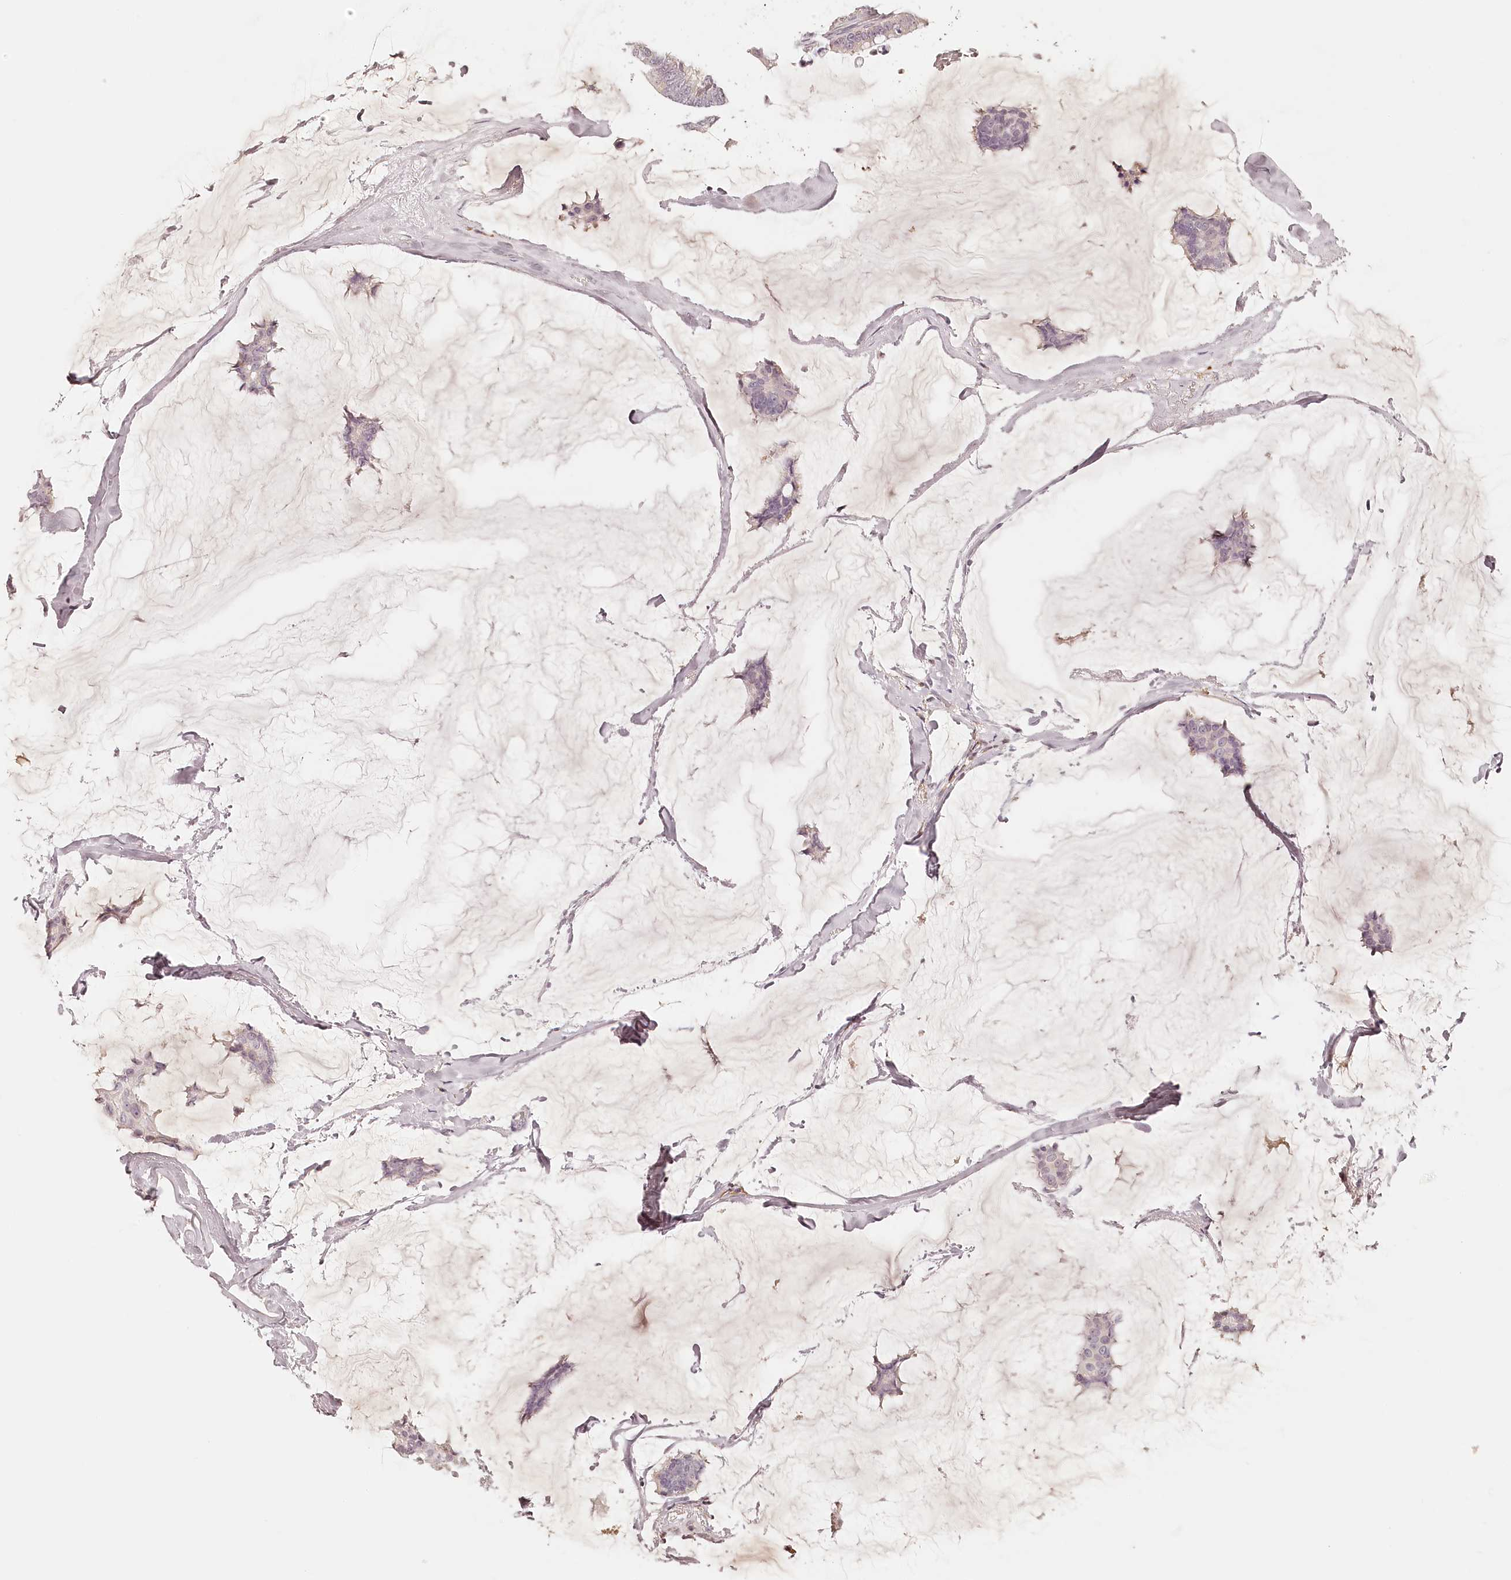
{"staining": {"intensity": "negative", "quantity": "none", "location": "none"}, "tissue": "breast cancer", "cell_type": "Tumor cells", "image_type": "cancer", "snomed": [{"axis": "morphology", "description": "Duct carcinoma"}, {"axis": "topography", "description": "Breast"}], "caption": "This micrograph is of breast intraductal carcinoma stained with IHC to label a protein in brown with the nuclei are counter-stained blue. There is no staining in tumor cells.", "gene": "SYNGR1", "patient": {"sex": "female", "age": 93}}